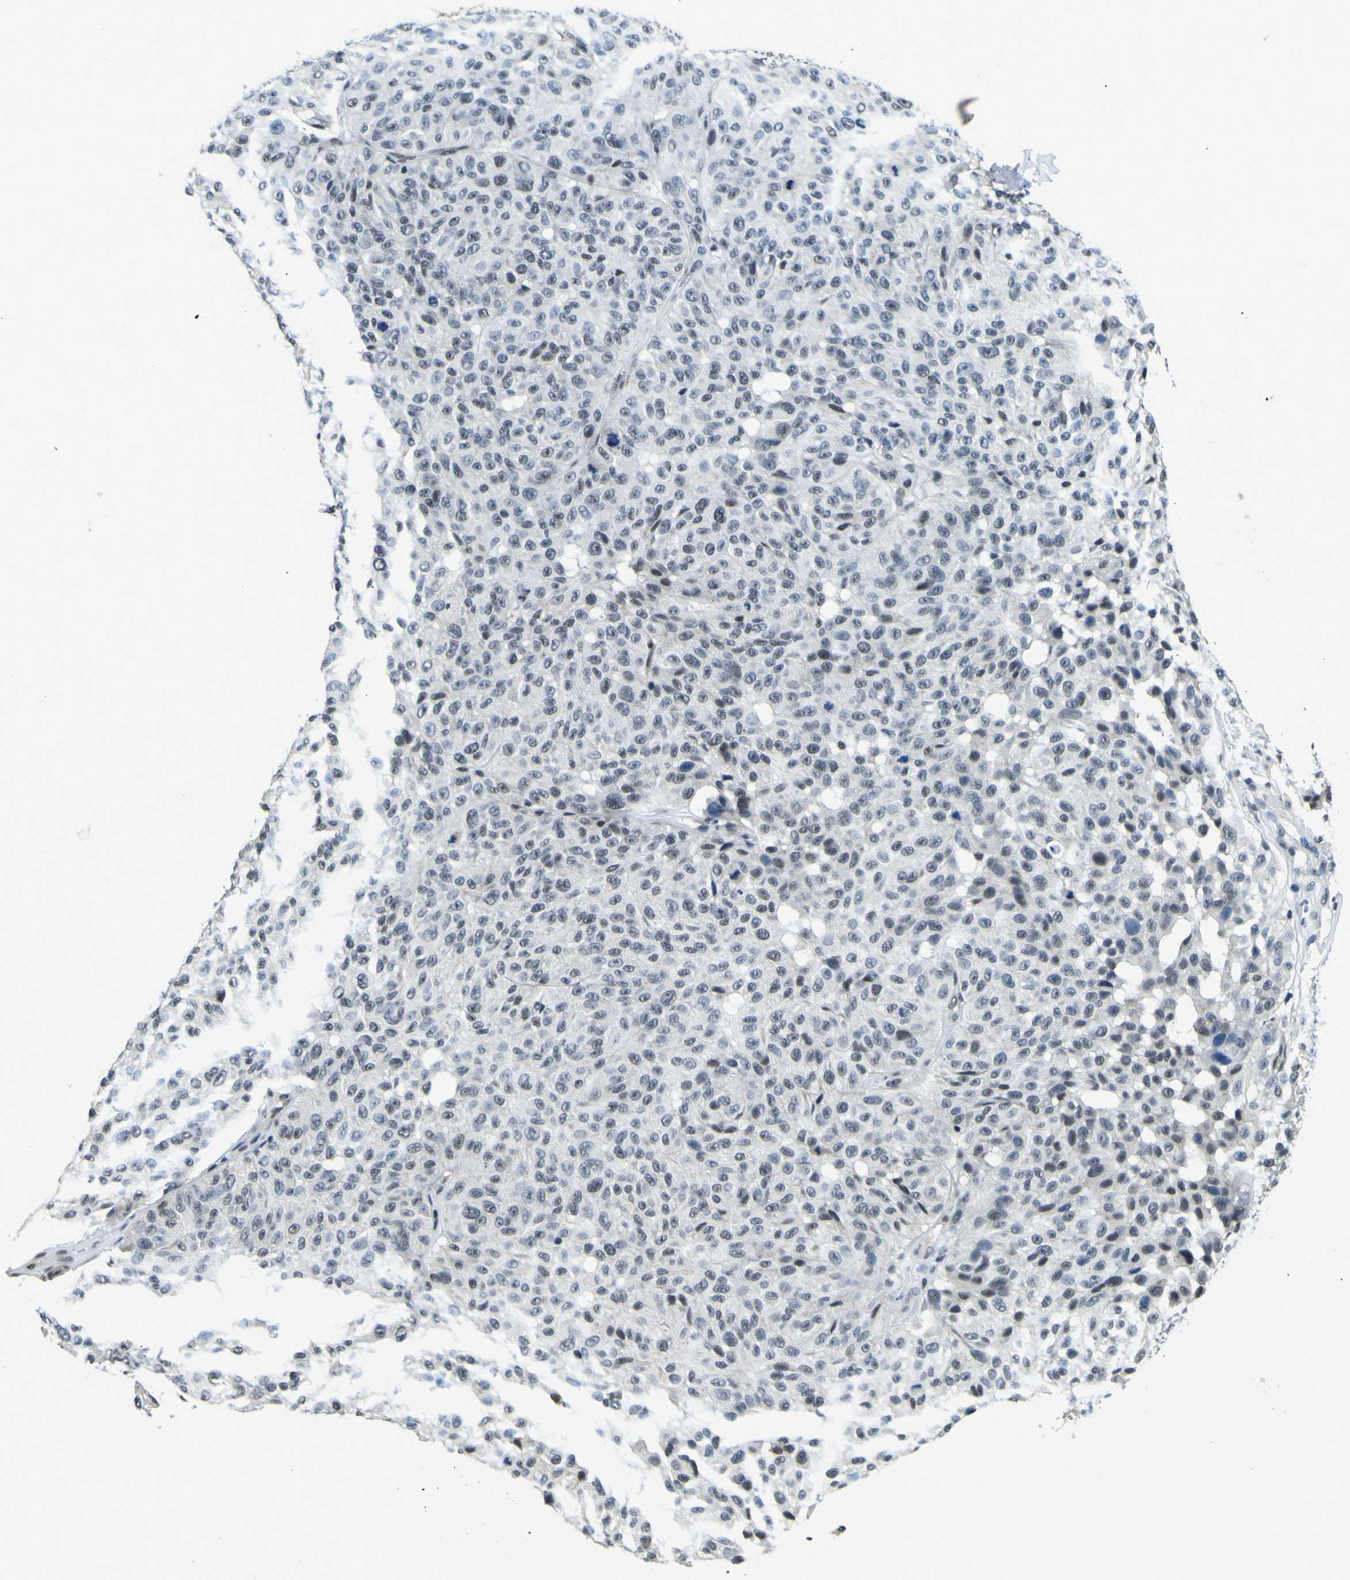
{"staining": {"intensity": "weak", "quantity": ">75%", "location": "nuclear"}, "tissue": "melanoma", "cell_type": "Tumor cells", "image_type": "cancer", "snomed": [{"axis": "morphology", "description": "Malignant melanoma, NOS"}, {"axis": "topography", "description": "Skin"}], "caption": "Melanoma stained with a brown dye reveals weak nuclear positive staining in about >75% of tumor cells.", "gene": "SP1", "patient": {"sex": "female", "age": 46}}